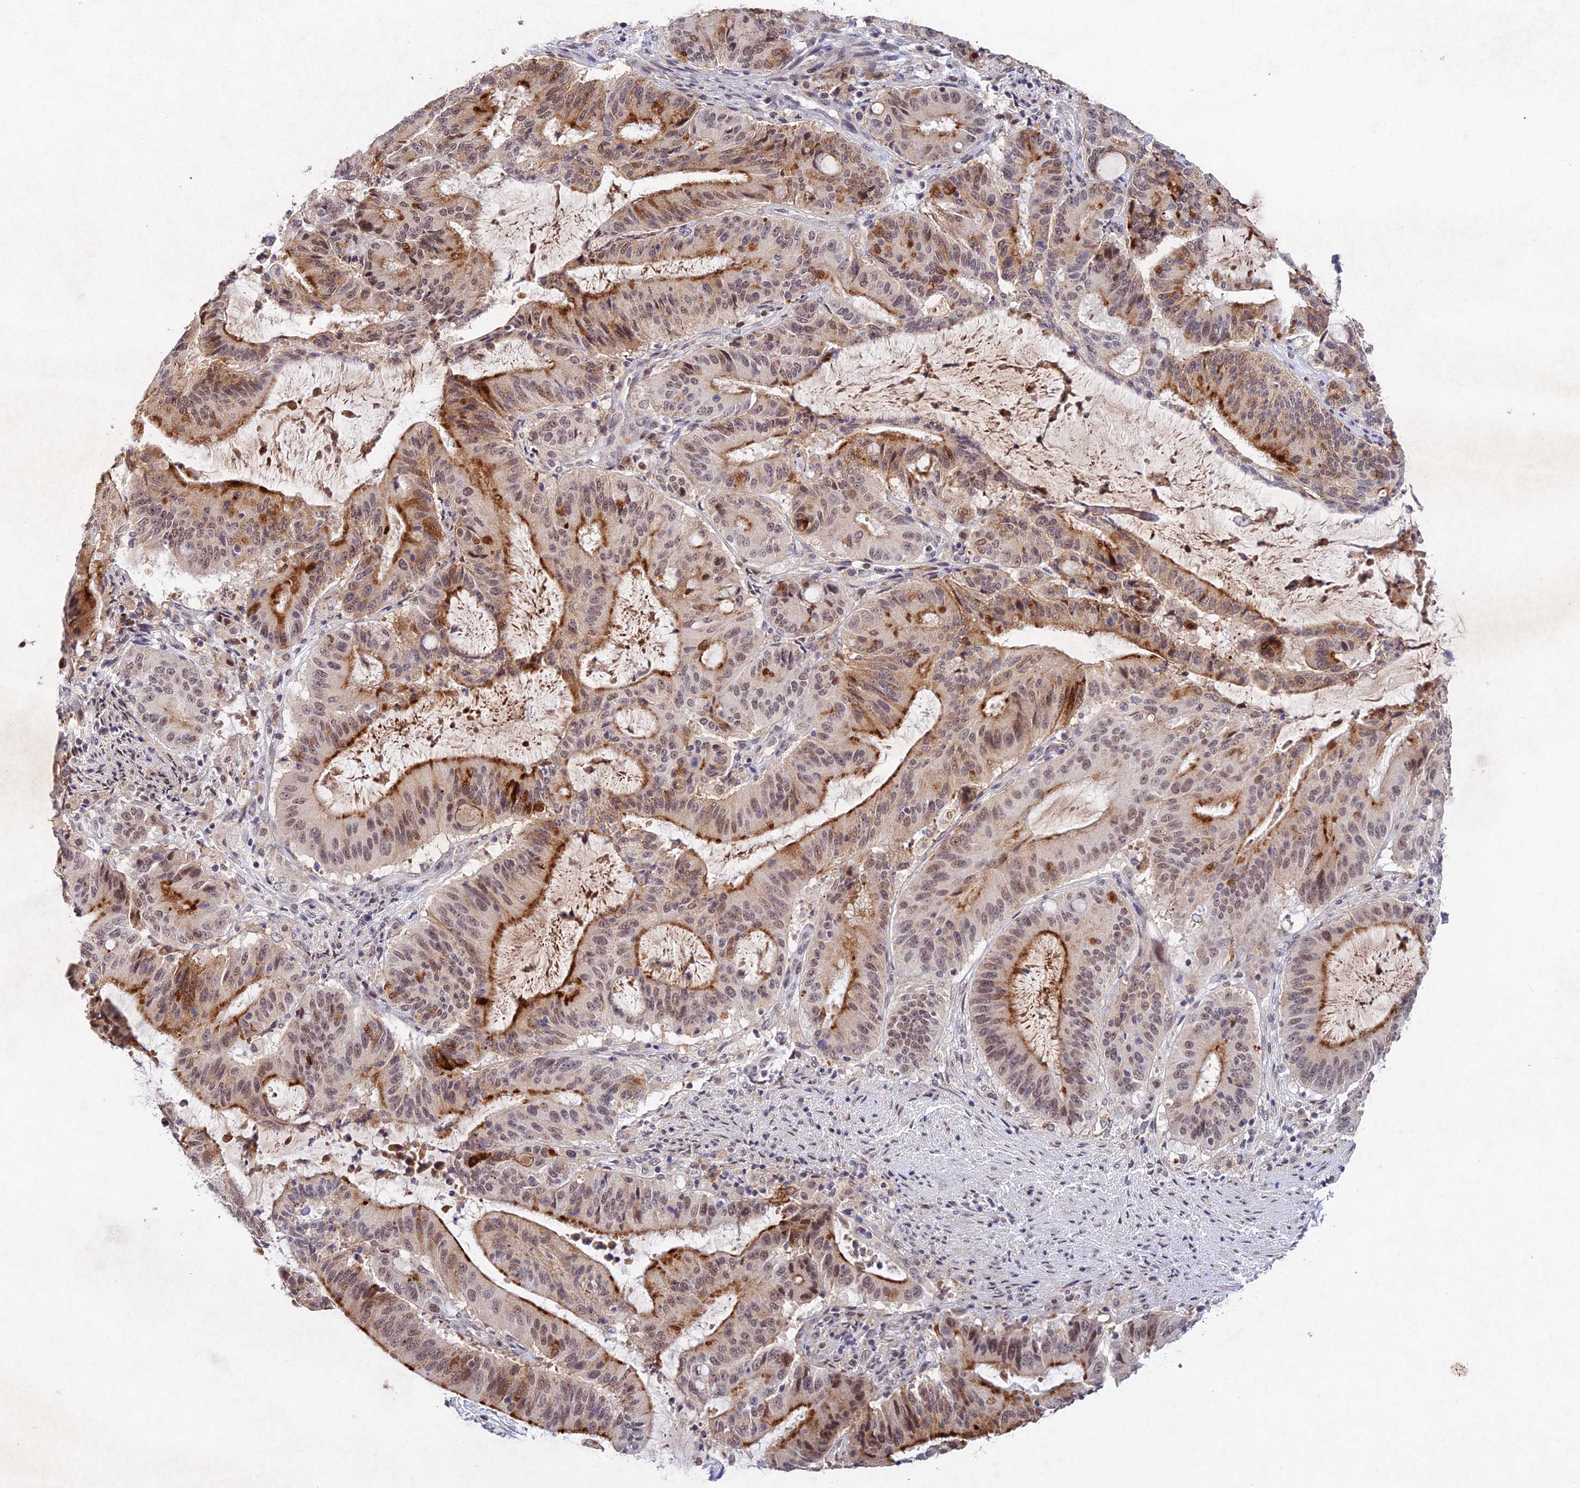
{"staining": {"intensity": "strong", "quantity": "25%-75%", "location": "cytoplasmic/membranous,nuclear"}, "tissue": "liver cancer", "cell_type": "Tumor cells", "image_type": "cancer", "snomed": [{"axis": "morphology", "description": "Normal tissue, NOS"}, {"axis": "morphology", "description": "Cholangiocarcinoma"}, {"axis": "topography", "description": "Liver"}, {"axis": "topography", "description": "Peripheral nerve tissue"}], "caption": "Protein positivity by IHC demonstrates strong cytoplasmic/membranous and nuclear positivity in approximately 25%-75% of tumor cells in liver cancer.", "gene": "RAVER1", "patient": {"sex": "female", "age": 73}}